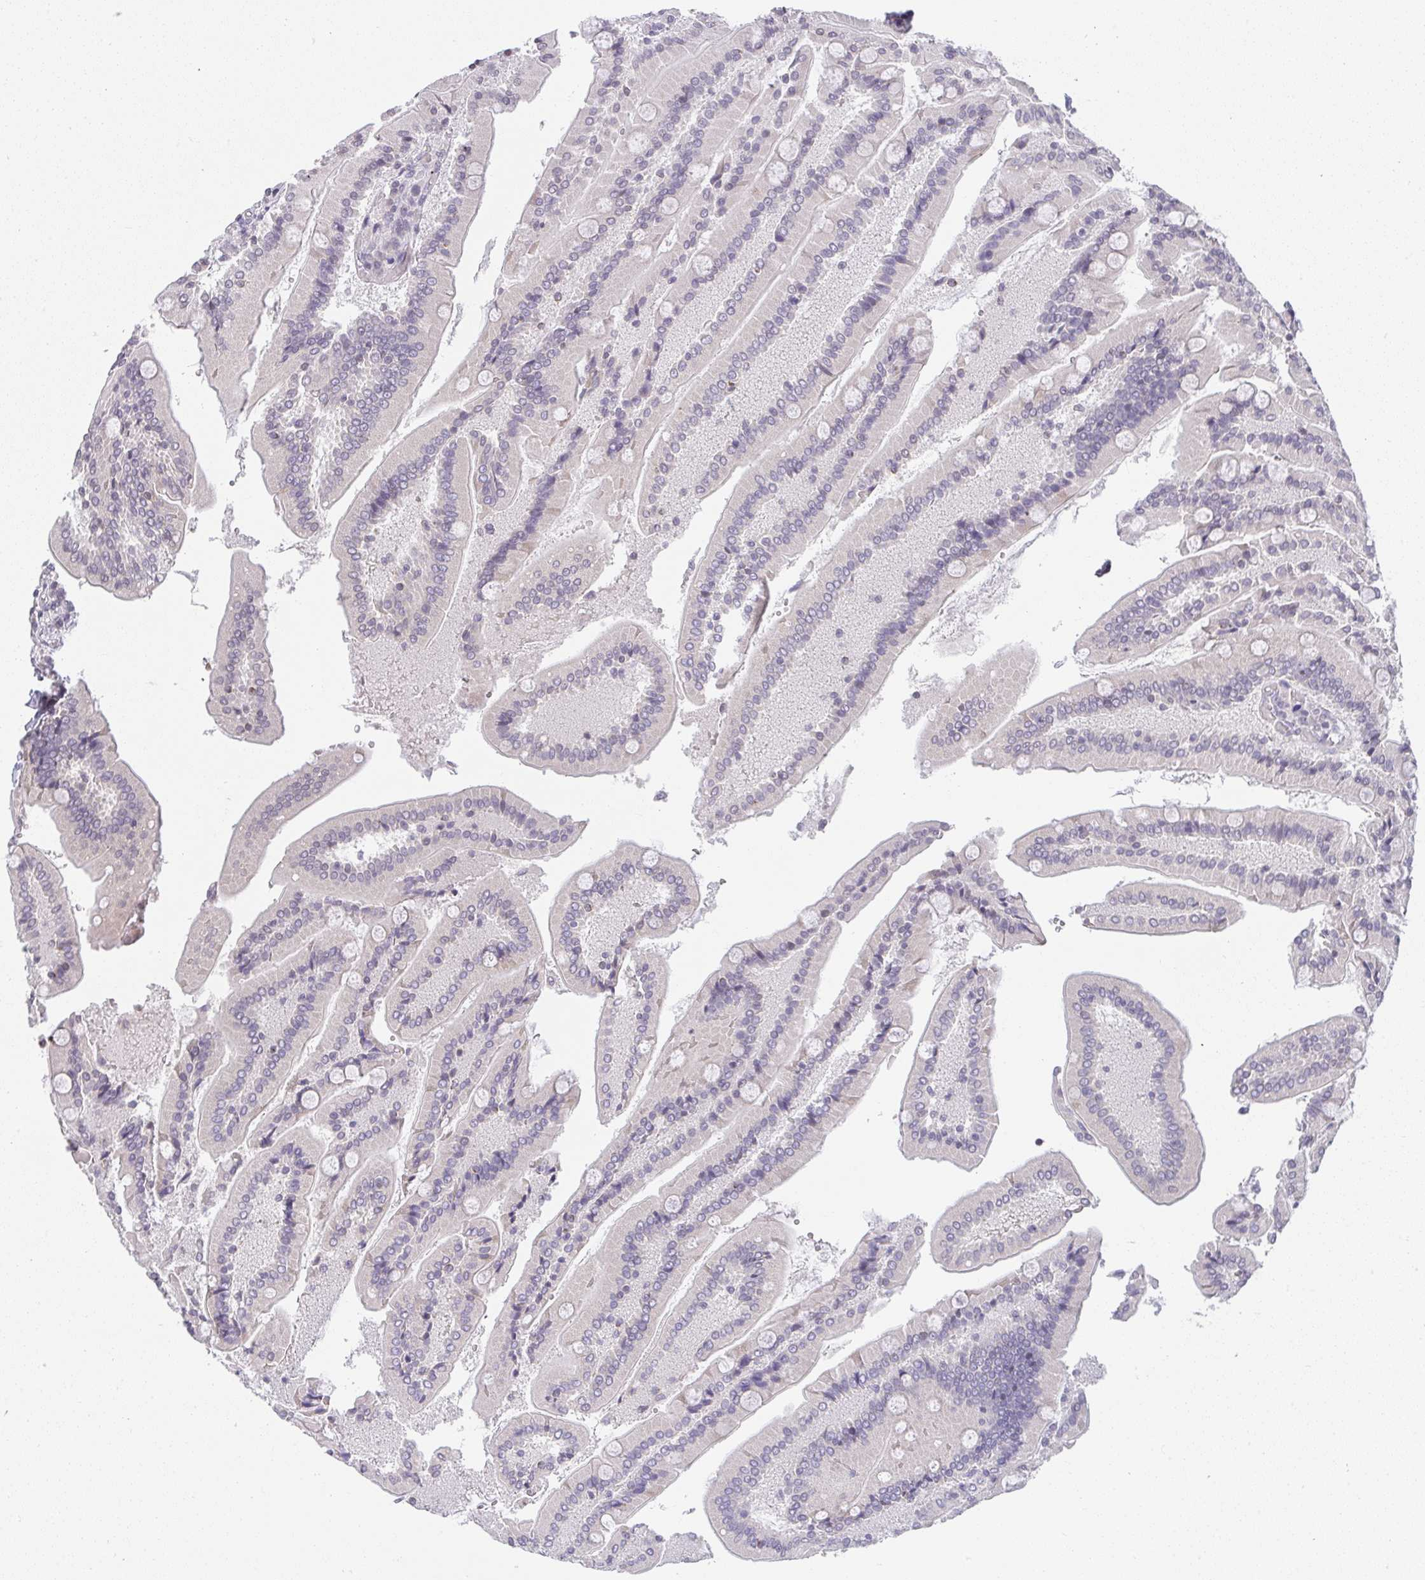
{"staining": {"intensity": "negative", "quantity": "none", "location": "none"}, "tissue": "duodenum", "cell_type": "Glandular cells", "image_type": "normal", "snomed": [{"axis": "morphology", "description": "Normal tissue, NOS"}, {"axis": "topography", "description": "Duodenum"}], "caption": "Immunohistochemistry (IHC) of benign human duodenum shows no staining in glandular cells.", "gene": "CACNA1S", "patient": {"sex": "female", "age": 62}}